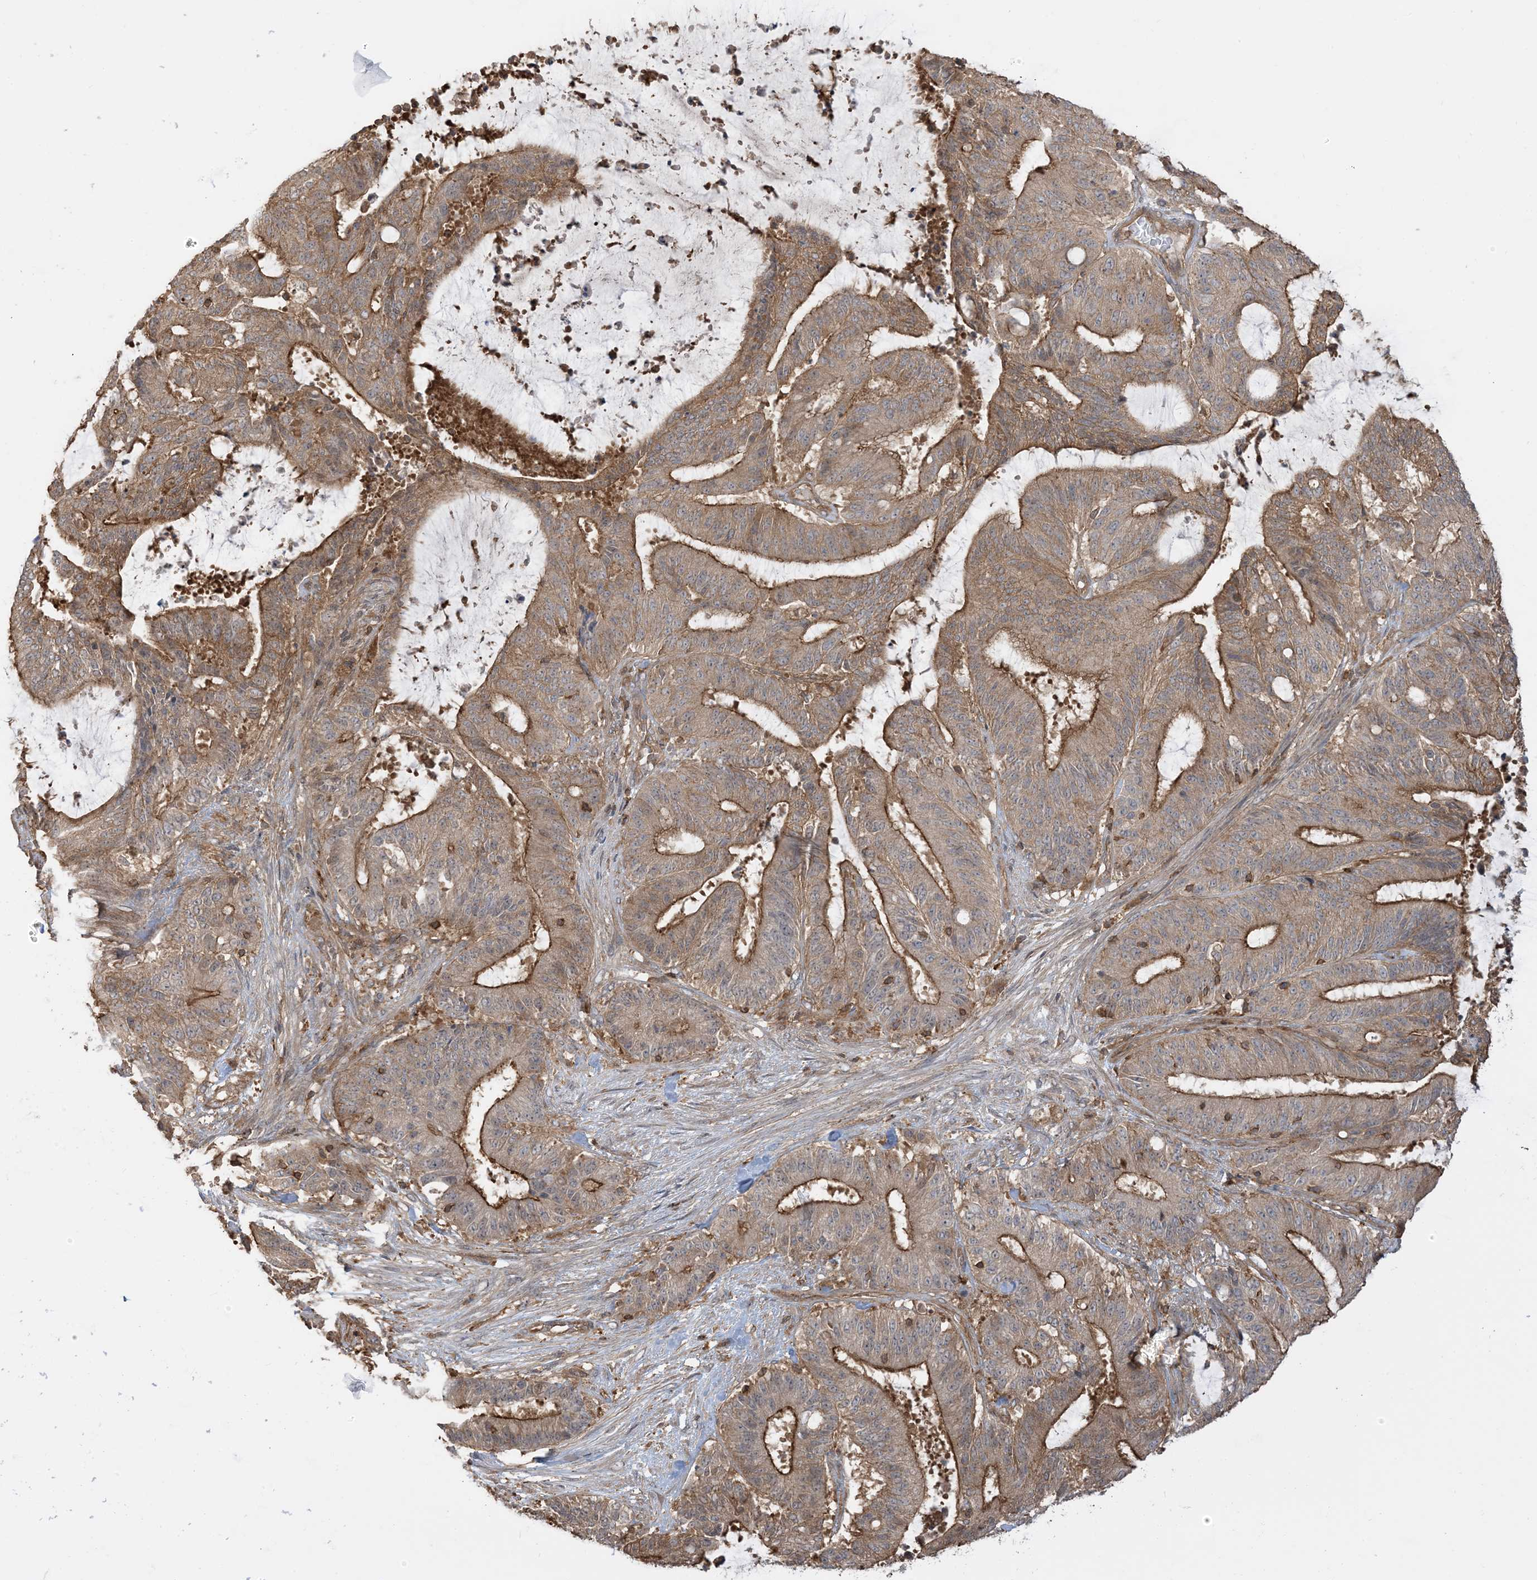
{"staining": {"intensity": "moderate", "quantity": ">75%", "location": "cytoplasmic/membranous"}, "tissue": "liver cancer", "cell_type": "Tumor cells", "image_type": "cancer", "snomed": [{"axis": "morphology", "description": "Normal tissue, NOS"}, {"axis": "morphology", "description": "Cholangiocarcinoma"}, {"axis": "topography", "description": "Liver"}, {"axis": "topography", "description": "Peripheral nerve tissue"}], "caption": "Immunohistochemical staining of liver cholangiocarcinoma displays medium levels of moderate cytoplasmic/membranous protein staining in about >75% of tumor cells. The staining was performed using DAB to visualize the protein expression in brown, while the nuclei were stained in blue with hematoxylin (Magnification: 20x).", "gene": "CAPZB", "patient": {"sex": "female", "age": 73}}